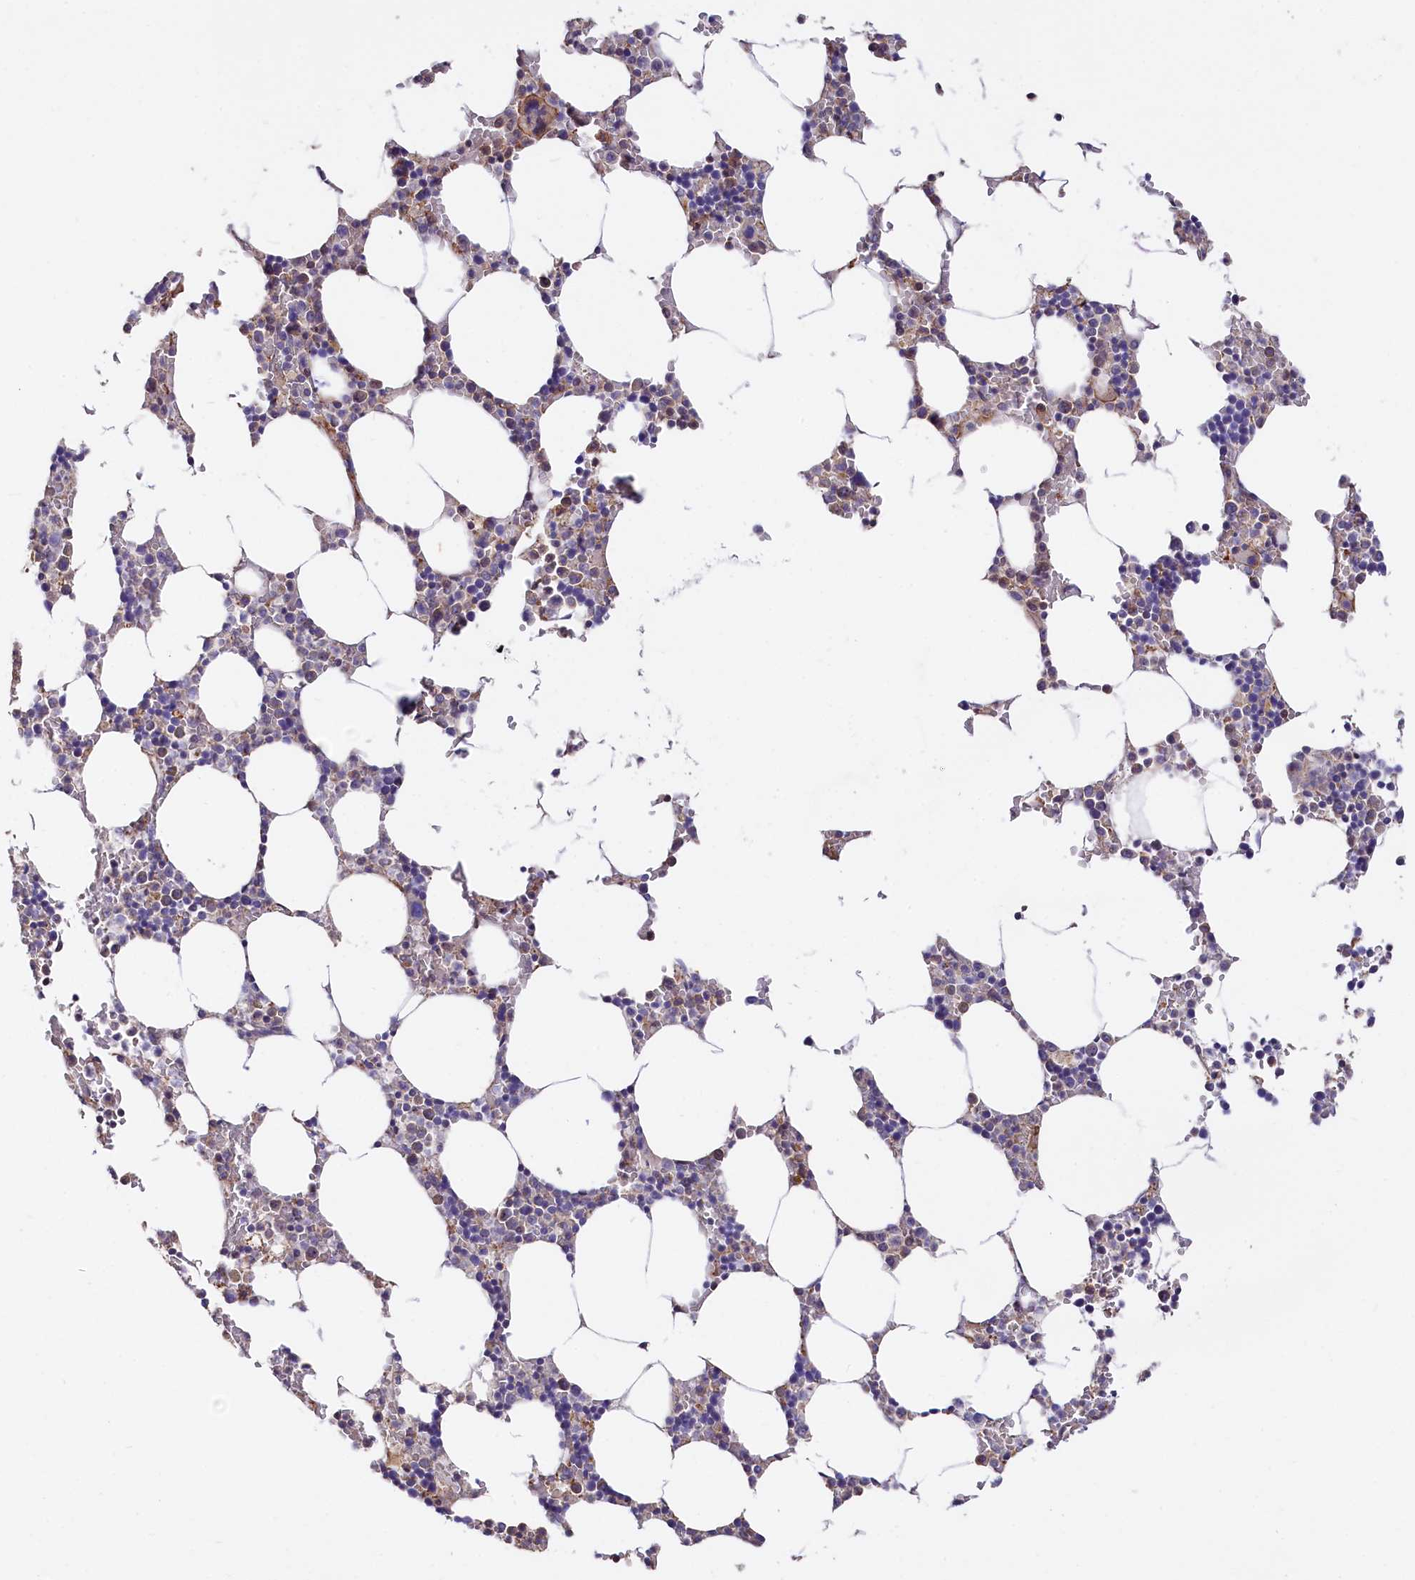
{"staining": {"intensity": "moderate", "quantity": "<25%", "location": "cytoplasmic/membranous"}, "tissue": "bone marrow", "cell_type": "Hematopoietic cells", "image_type": "normal", "snomed": [{"axis": "morphology", "description": "Normal tissue, NOS"}, {"axis": "topography", "description": "Bone marrow"}], "caption": "Protein staining of benign bone marrow displays moderate cytoplasmic/membranous positivity in about <25% of hematopoietic cells. (Brightfield microscopy of DAB IHC at high magnification).", "gene": "RPUSD3", "patient": {"sex": "male", "age": 70}}